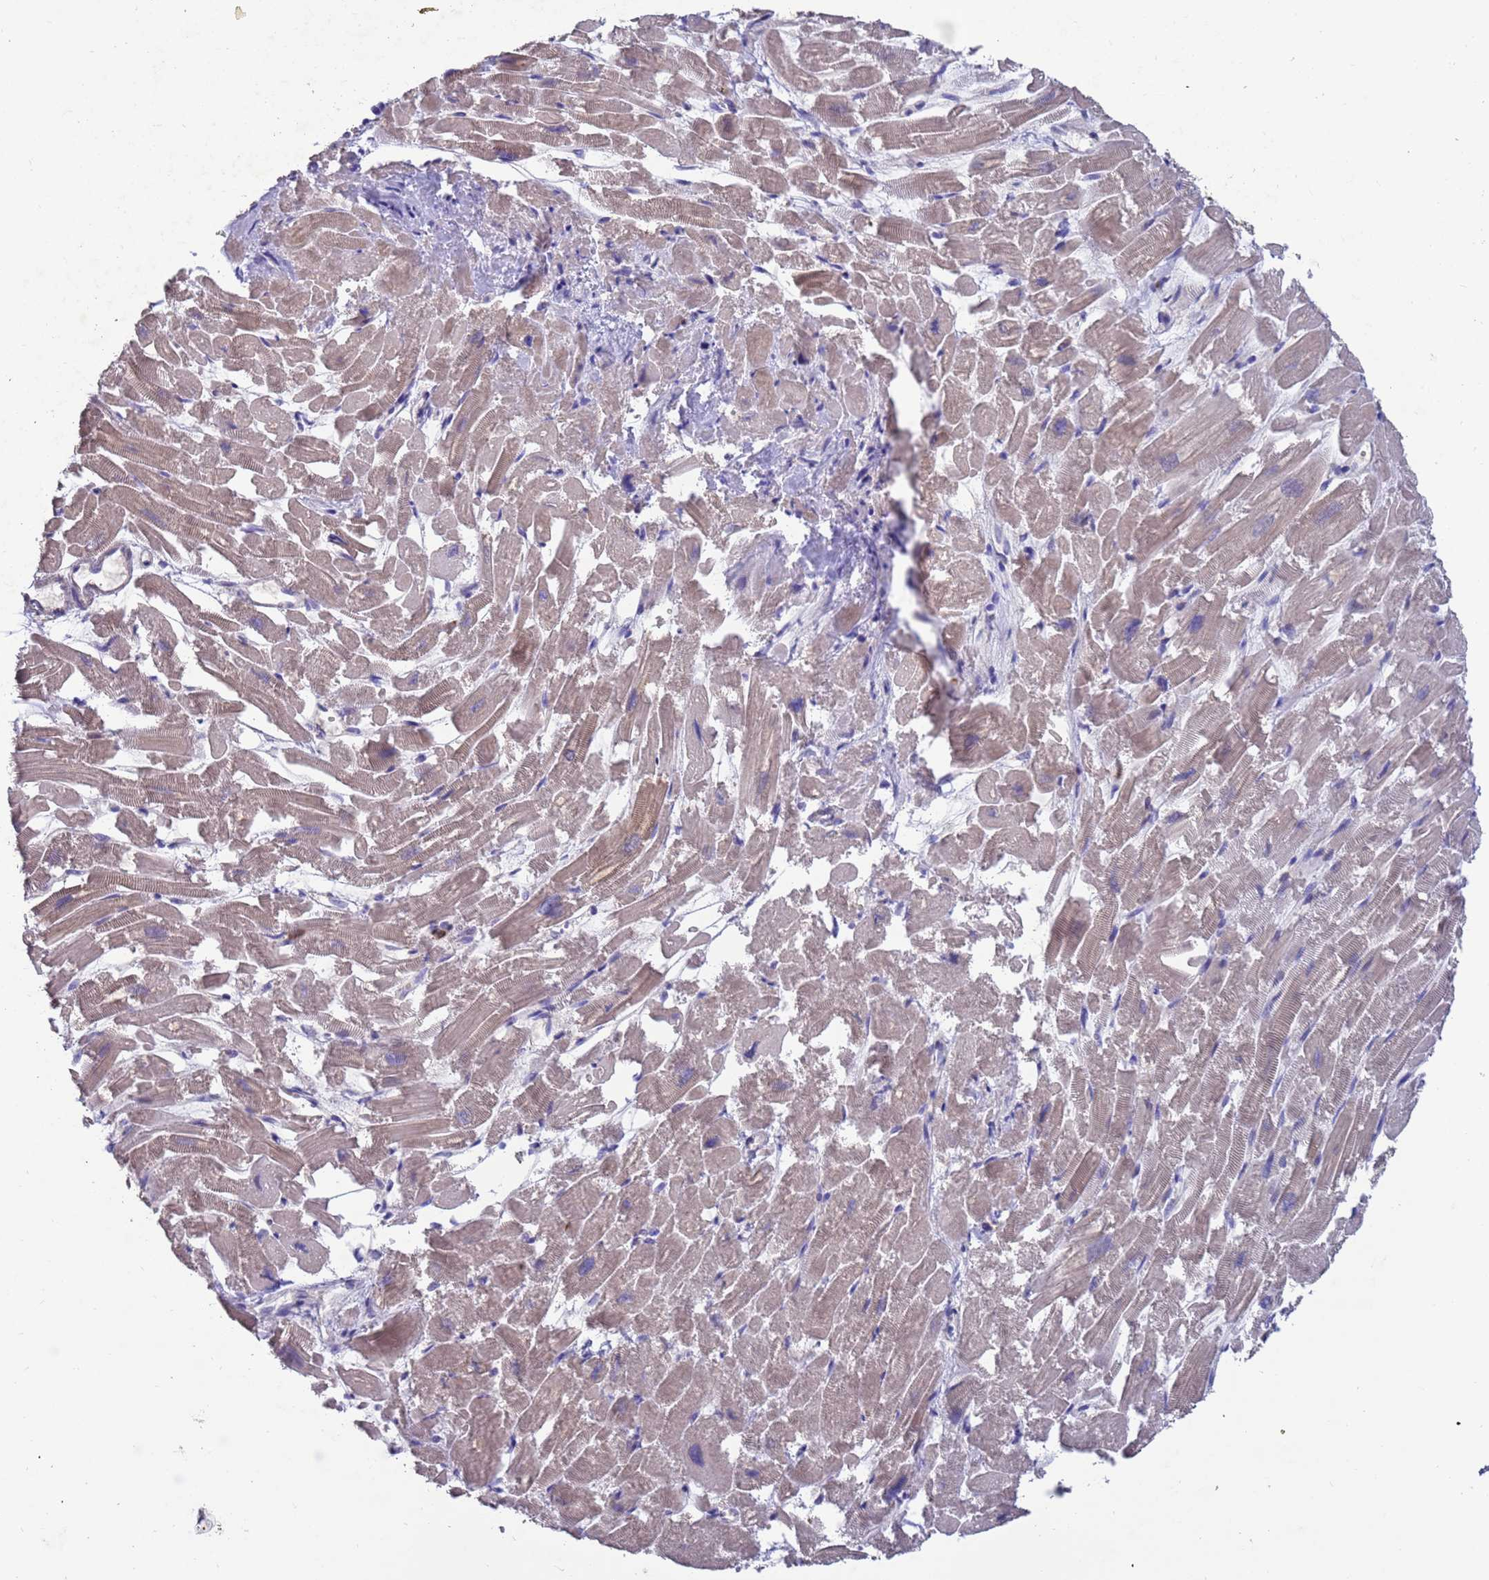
{"staining": {"intensity": "weak", "quantity": "25%-75%", "location": "cytoplasmic/membranous"}, "tissue": "heart muscle", "cell_type": "Cardiomyocytes", "image_type": "normal", "snomed": [{"axis": "morphology", "description": "Normal tissue, NOS"}, {"axis": "topography", "description": "Heart"}], "caption": "Immunohistochemistry of unremarkable human heart muscle exhibits low levels of weak cytoplasmic/membranous staining in about 25%-75% of cardiomyocytes.", "gene": "AMPD3", "patient": {"sex": "male", "age": 54}}